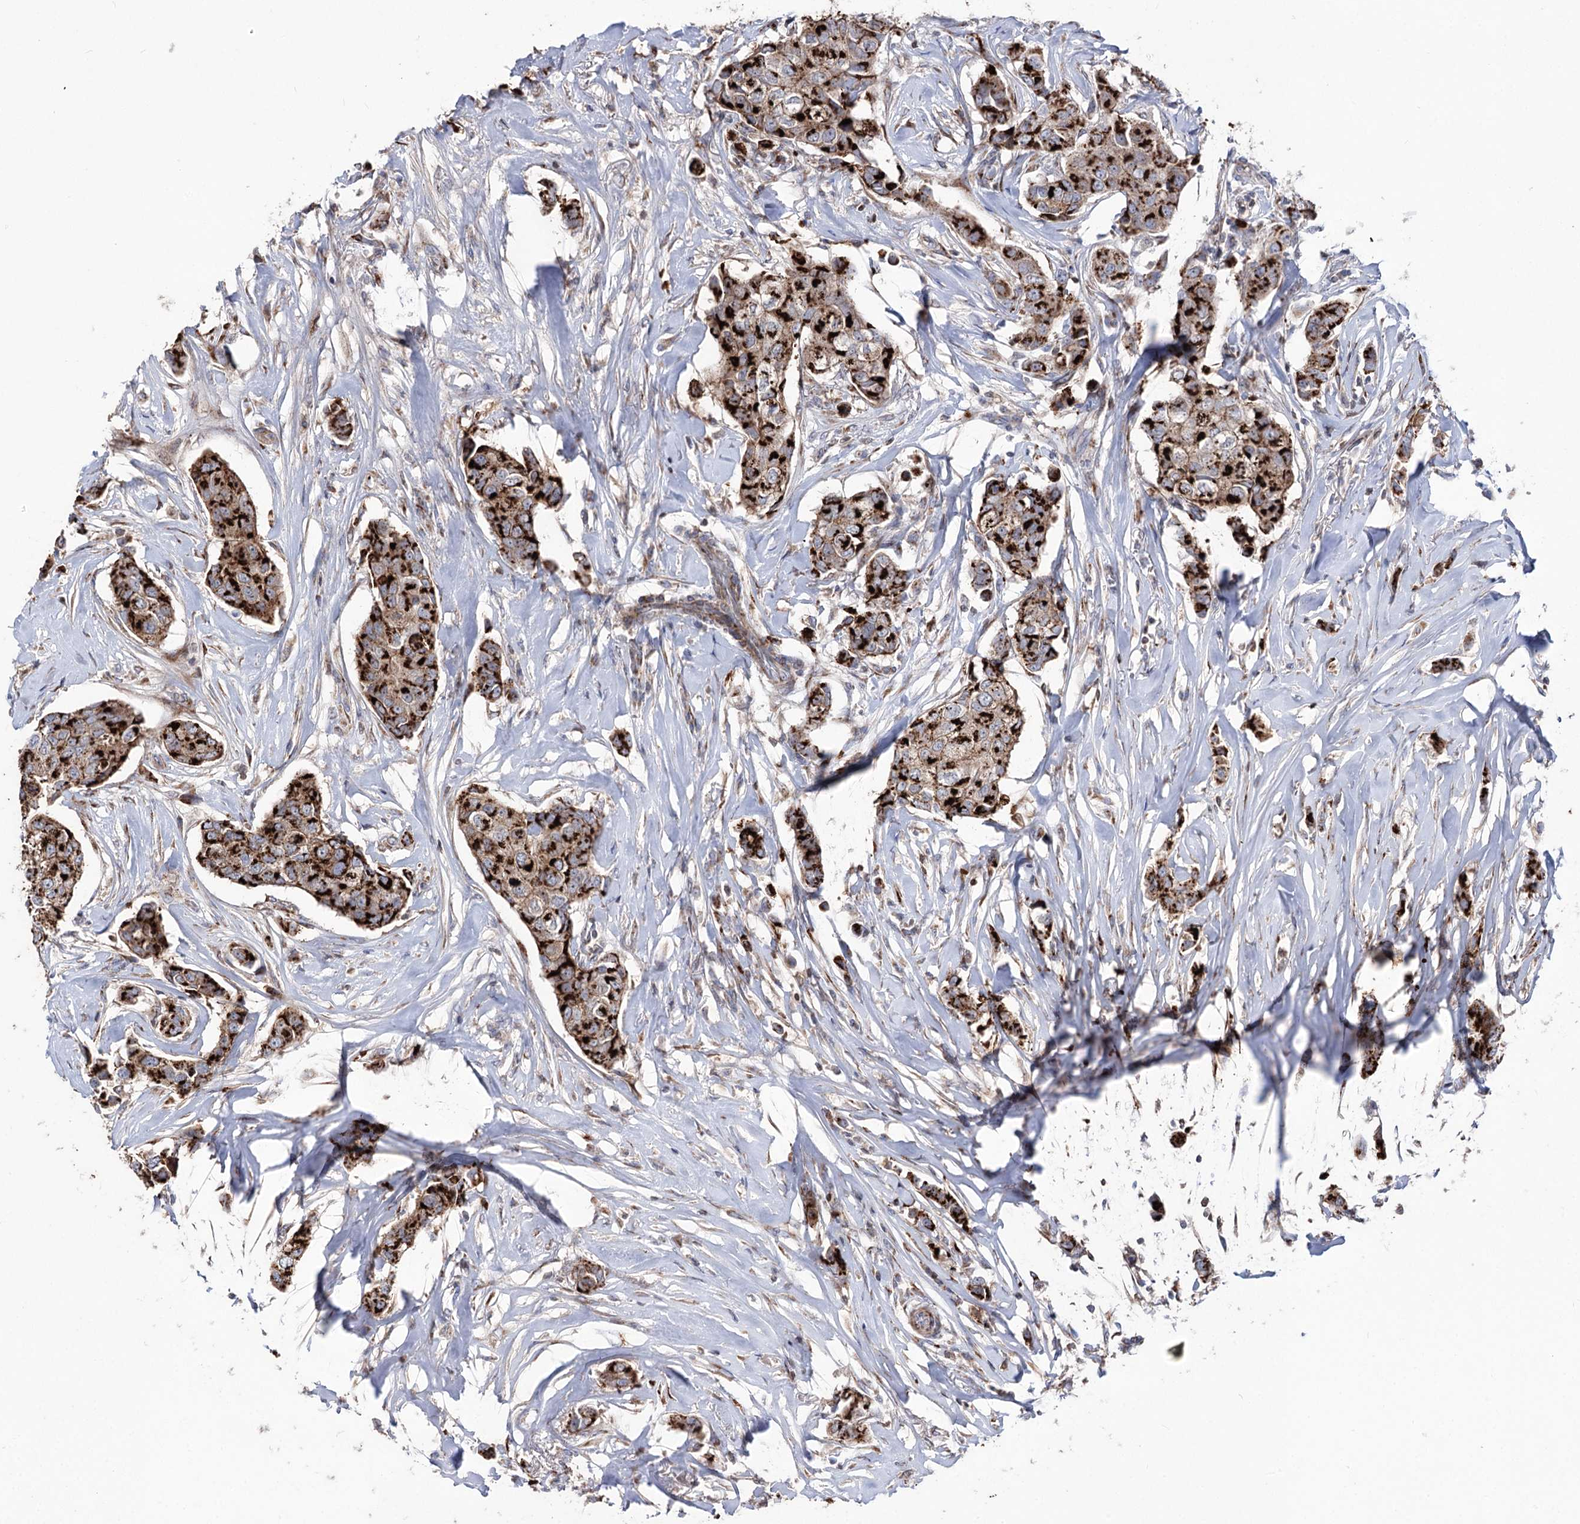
{"staining": {"intensity": "strong", "quantity": ">75%", "location": "cytoplasmic/membranous"}, "tissue": "breast cancer", "cell_type": "Tumor cells", "image_type": "cancer", "snomed": [{"axis": "morphology", "description": "Duct carcinoma"}, {"axis": "topography", "description": "Breast"}], "caption": "Immunohistochemical staining of human breast invasive ductal carcinoma shows strong cytoplasmic/membranous protein positivity in approximately >75% of tumor cells. (brown staining indicates protein expression, while blue staining denotes nuclei).", "gene": "ARHGAP20", "patient": {"sex": "female", "age": 80}}